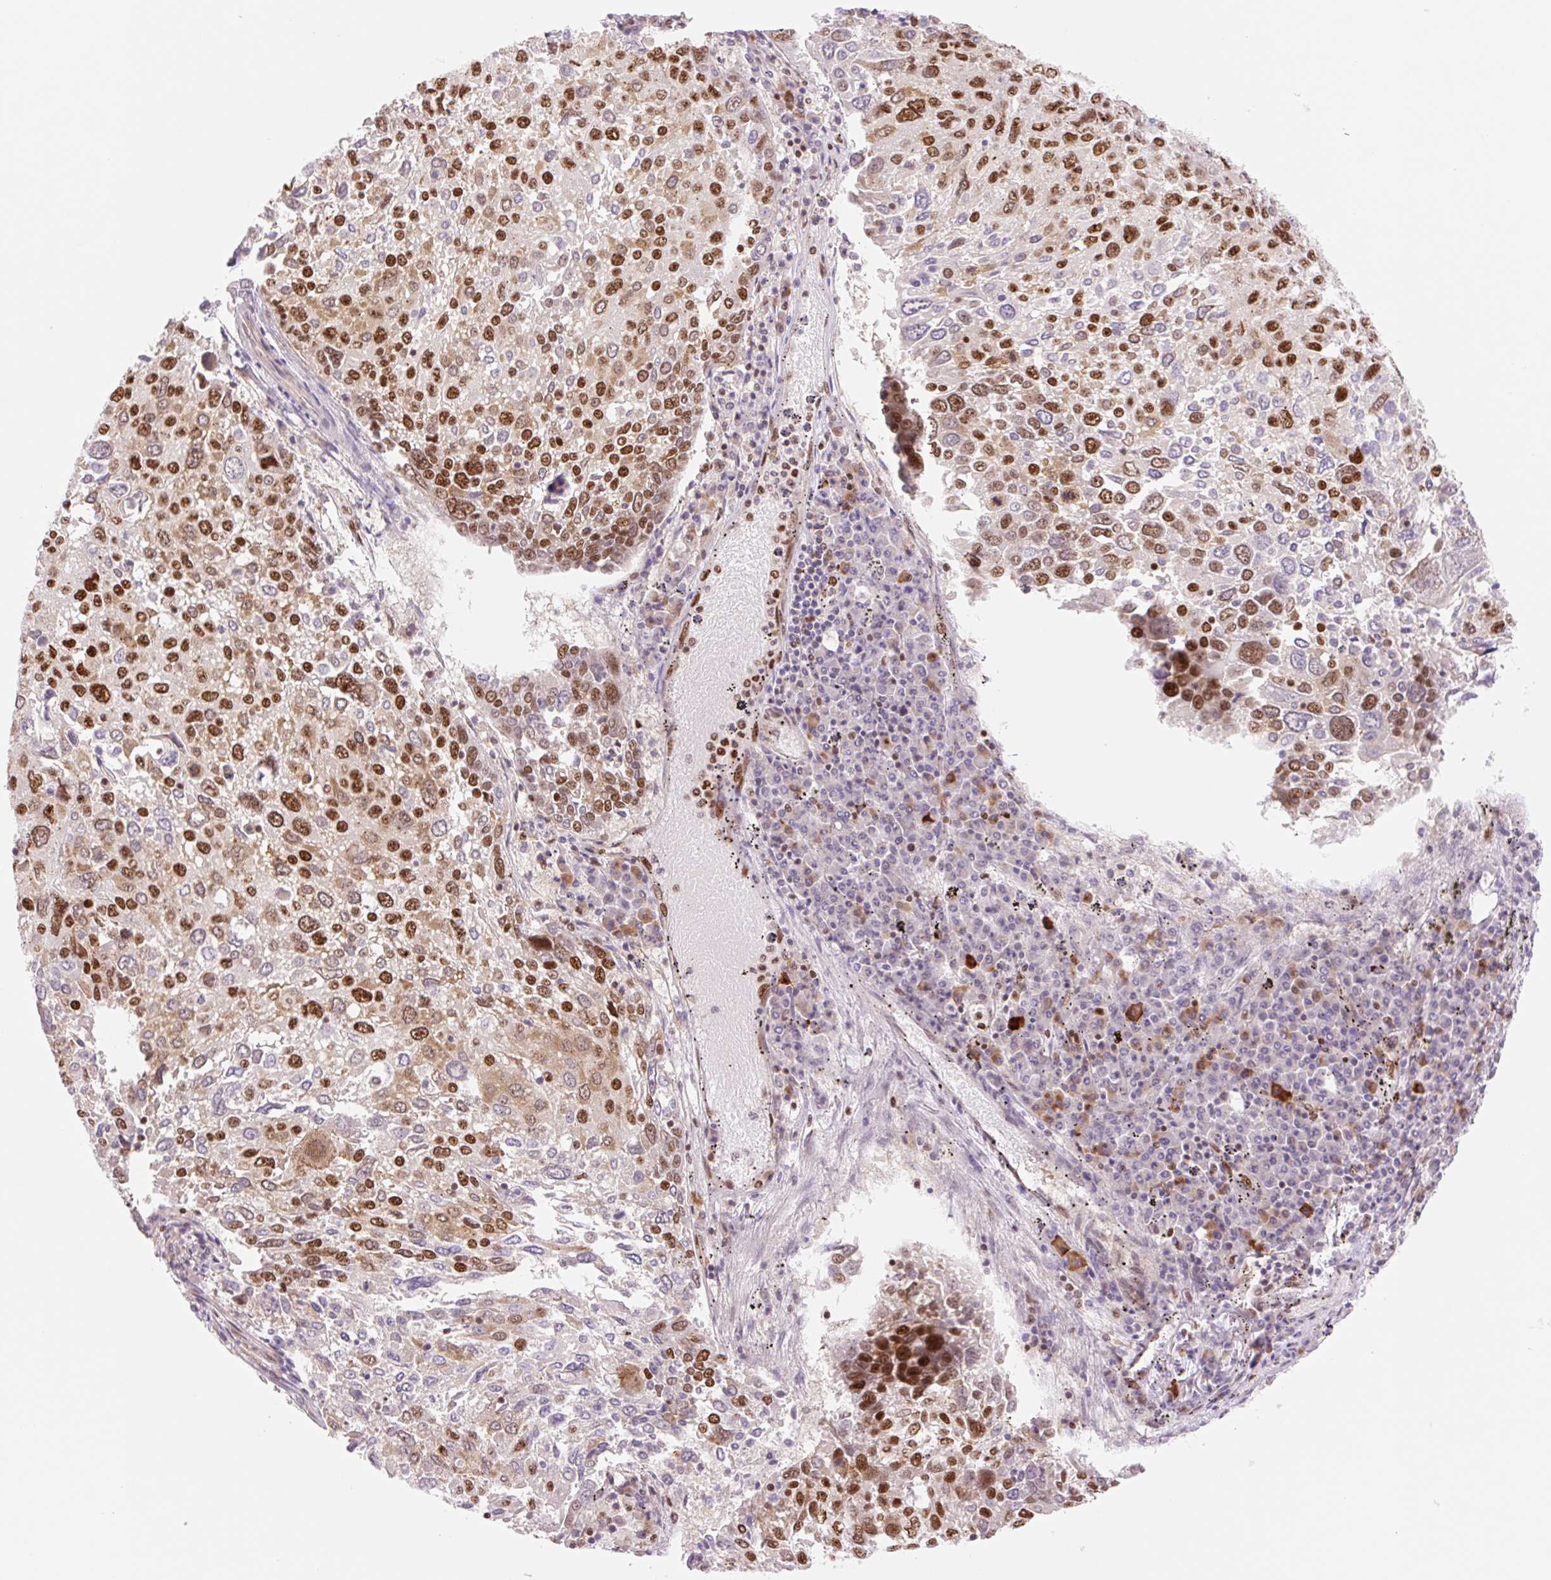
{"staining": {"intensity": "strong", "quantity": ">75%", "location": "nuclear"}, "tissue": "lung cancer", "cell_type": "Tumor cells", "image_type": "cancer", "snomed": [{"axis": "morphology", "description": "Squamous cell carcinoma, NOS"}, {"axis": "topography", "description": "Lung"}], "caption": "Immunohistochemistry photomicrograph of neoplastic tissue: human lung cancer (squamous cell carcinoma) stained using IHC reveals high levels of strong protein expression localized specifically in the nuclear of tumor cells, appearing as a nuclear brown color.", "gene": "PRDM11", "patient": {"sex": "male", "age": 65}}